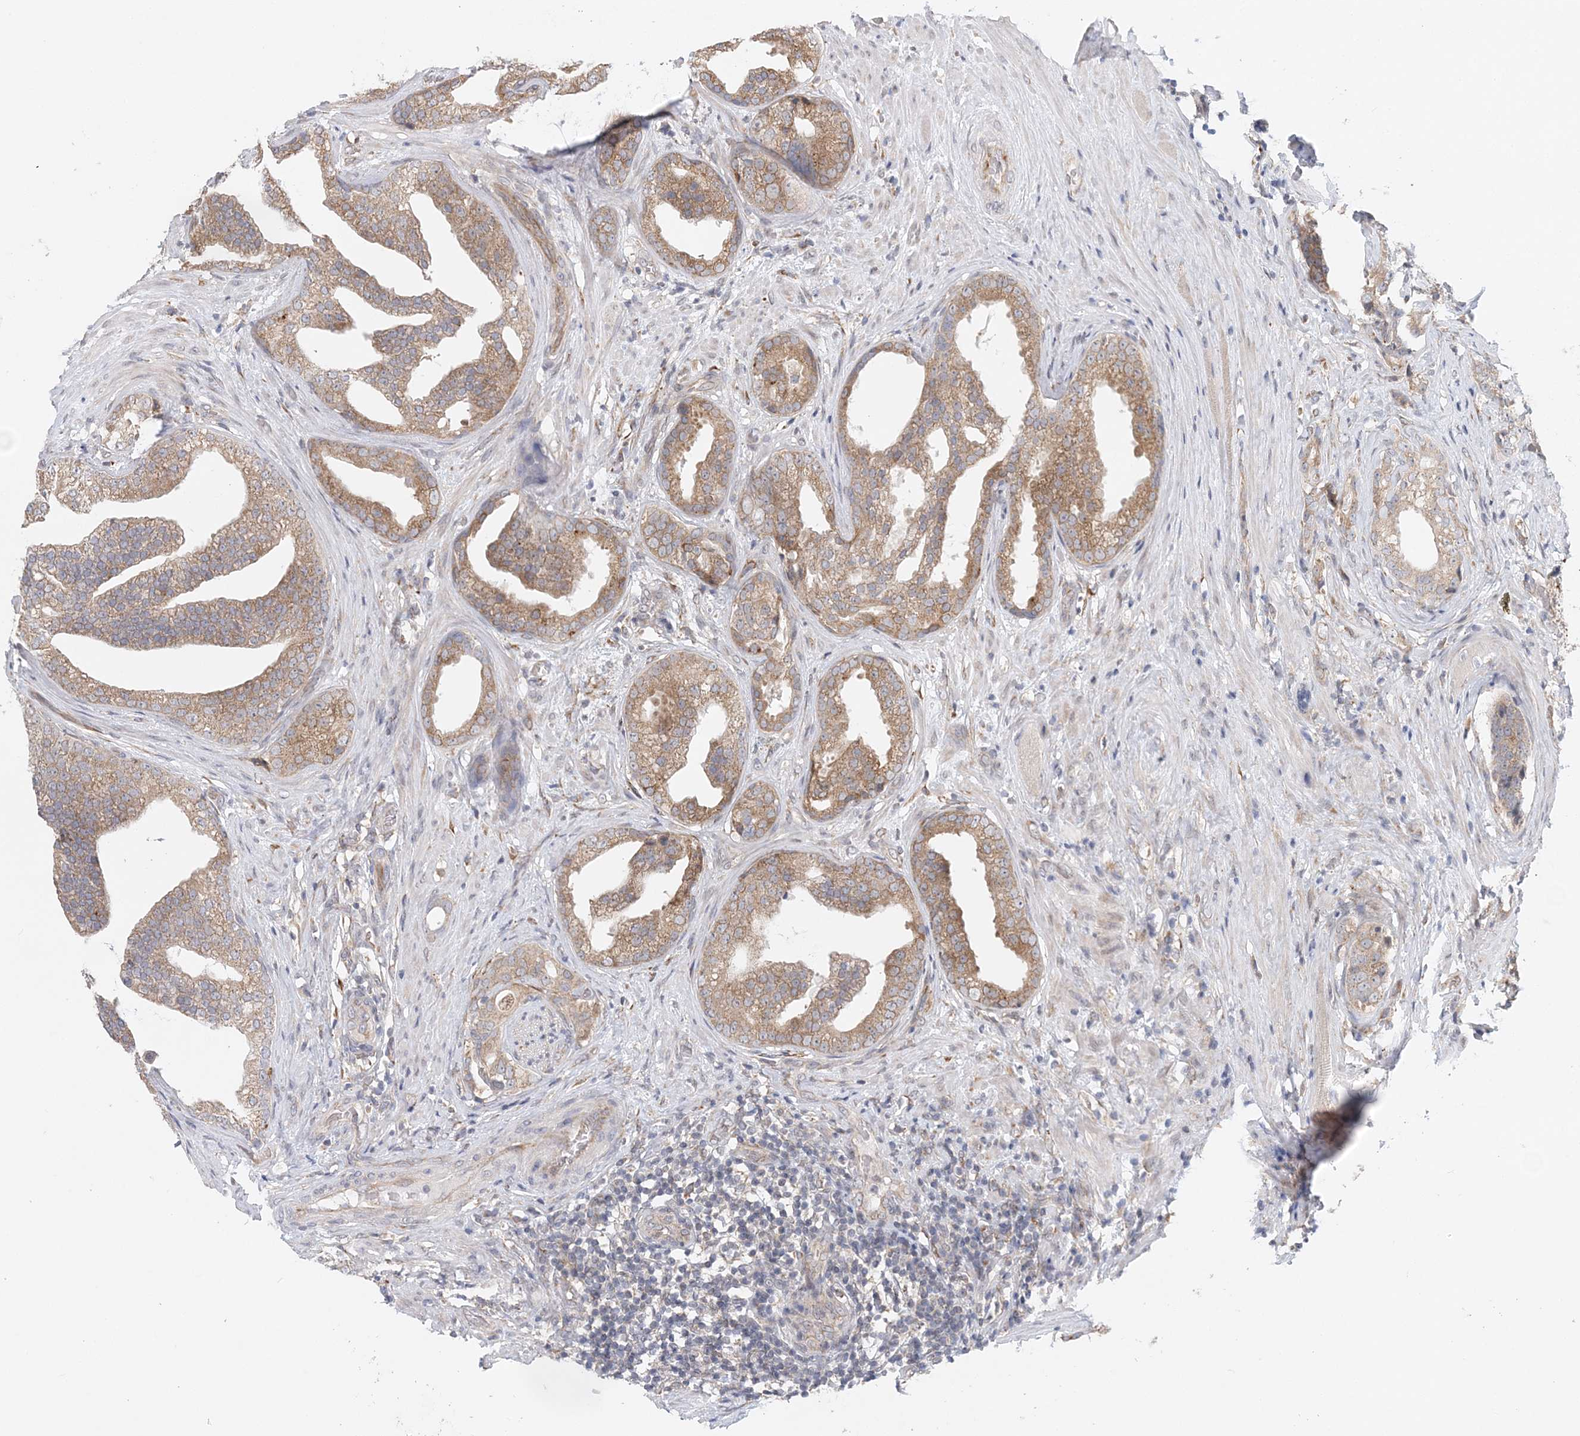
{"staining": {"intensity": "moderate", "quantity": "25%-75%", "location": "cytoplasmic/membranous"}, "tissue": "prostate cancer", "cell_type": "Tumor cells", "image_type": "cancer", "snomed": [{"axis": "morphology", "description": "Adenocarcinoma, Low grade"}, {"axis": "topography", "description": "Prostate"}], "caption": "Low-grade adenocarcinoma (prostate) stained with a brown dye shows moderate cytoplasmic/membranous positive staining in about 25%-75% of tumor cells.", "gene": "PCYOX1L", "patient": {"sex": "male", "age": 71}}